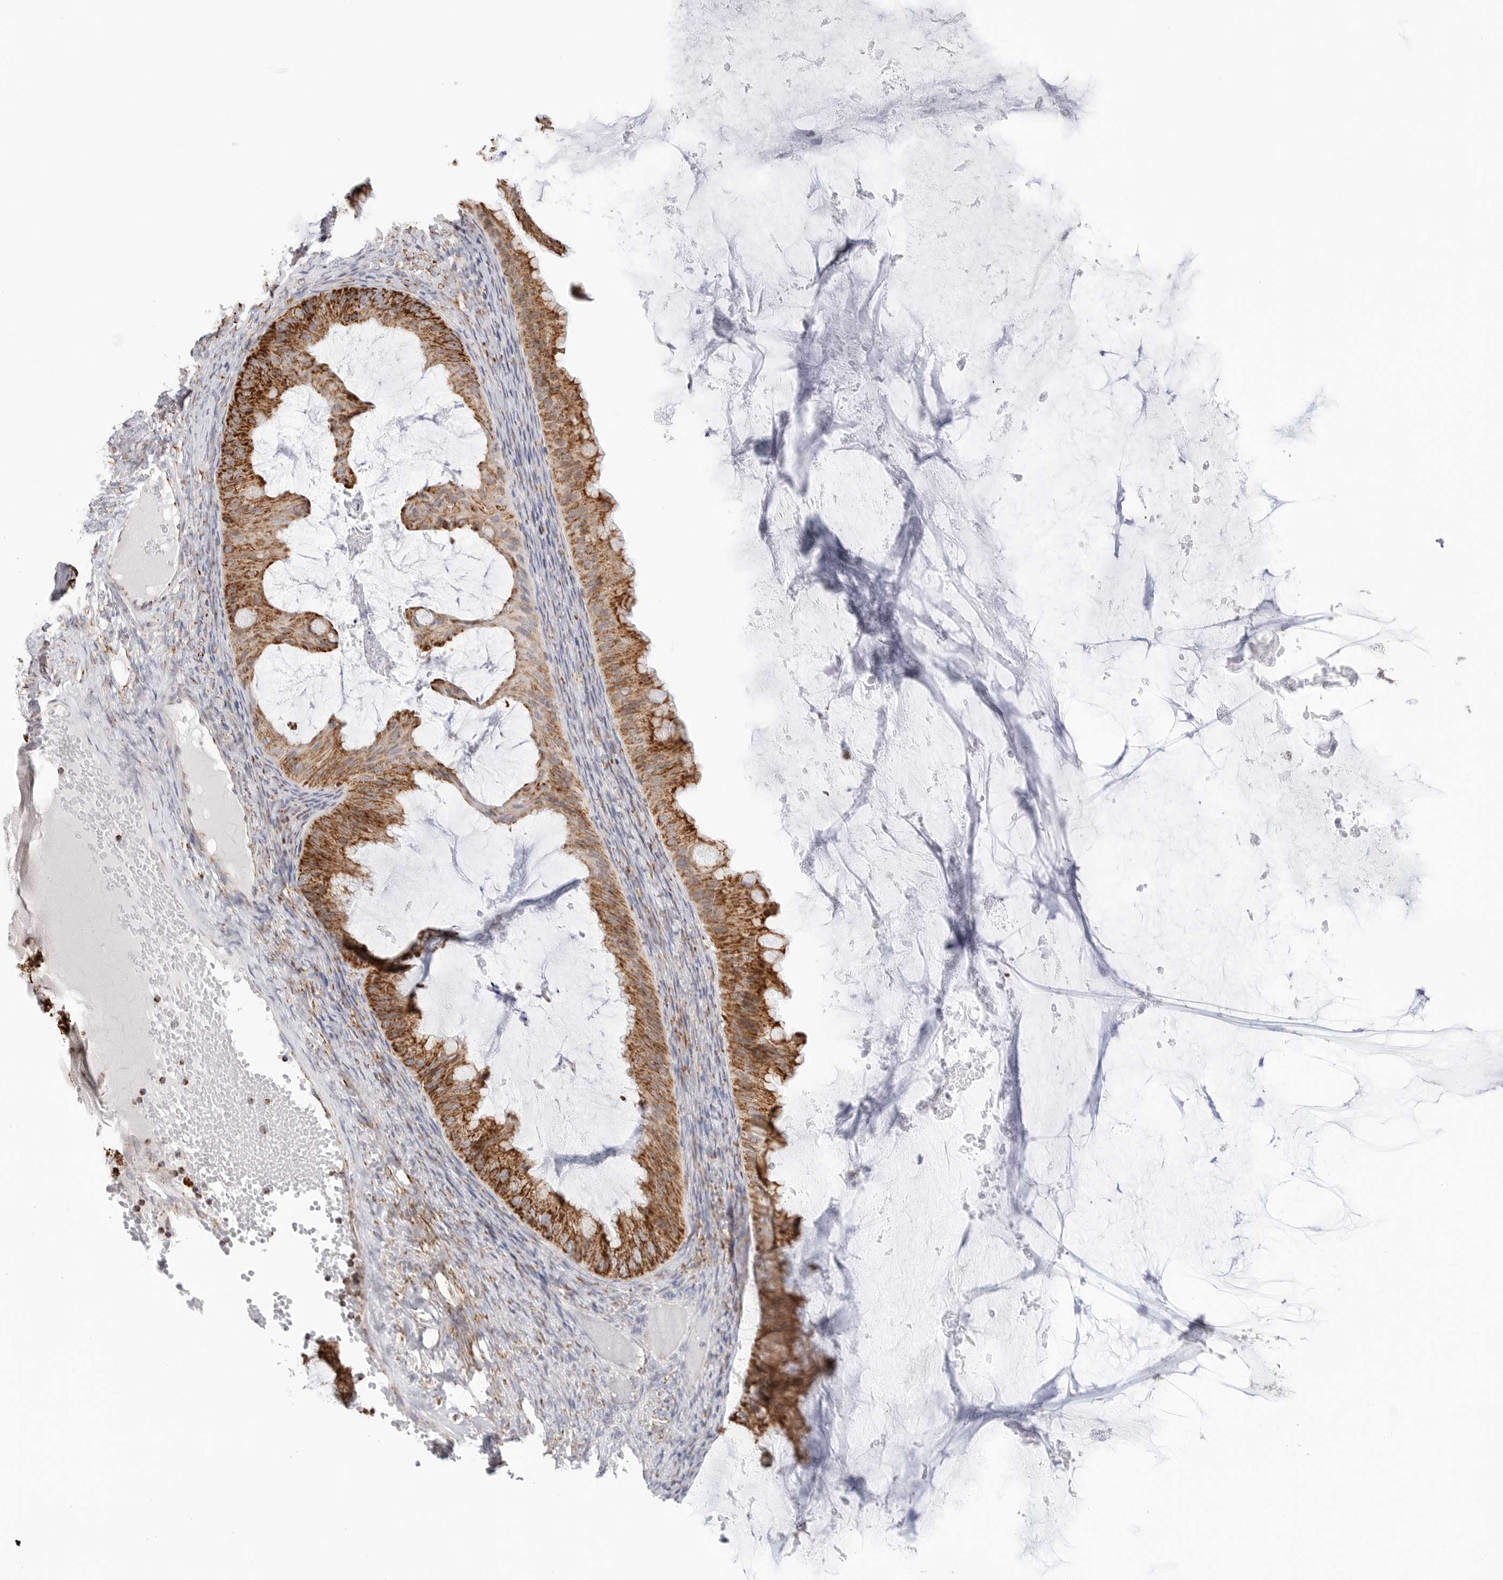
{"staining": {"intensity": "moderate", "quantity": ">75%", "location": "cytoplasmic/membranous"}, "tissue": "ovarian cancer", "cell_type": "Tumor cells", "image_type": "cancer", "snomed": [{"axis": "morphology", "description": "Cystadenocarcinoma, mucinous, NOS"}, {"axis": "topography", "description": "Ovary"}], "caption": "Ovarian cancer (mucinous cystadenocarcinoma) was stained to show a protein in brown. There is medium levels of moderate cytoplasmic/membranous positivity in approximately >75% of tumor cells.", "gene": "ATP5IF1", "patient": {"sex": "female", "age": 61}}